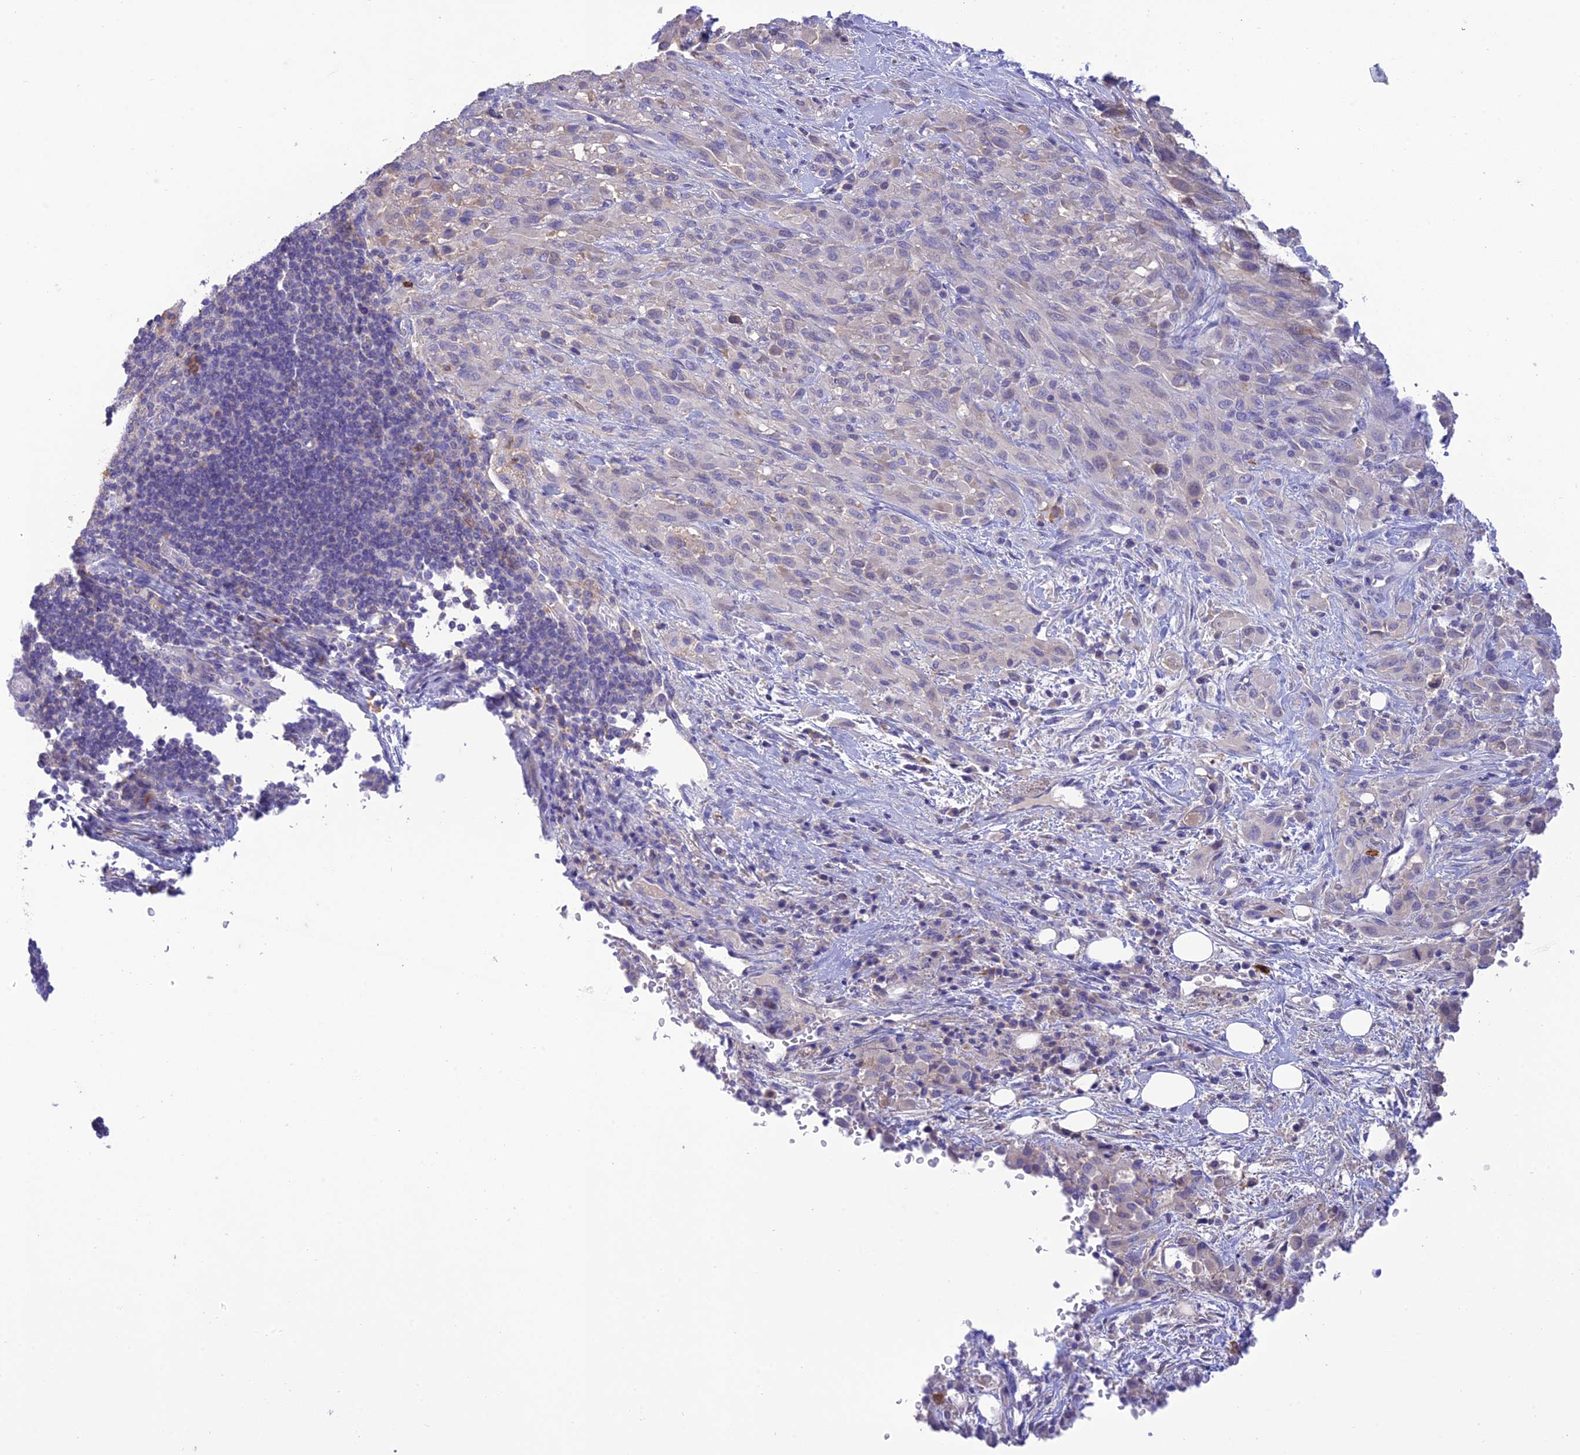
{"staining": {"intensity": "negative", "quantity": "none", "location": "none"}, "tissue": "melanoma", "cell_type": "Tumor cells", "image_type": "cancer", "snomed": [{"axis": "morphology", "description": "Malignant melanoma, Metastatic site"}, {"axis": "topography", "description": "Skin"}], "caption": "This is an IHC micrograph of melanoma. There is no positivity in tumor cells.", "gene": "SFT2D2", "patient": {"sex": "female", "age": 81}}